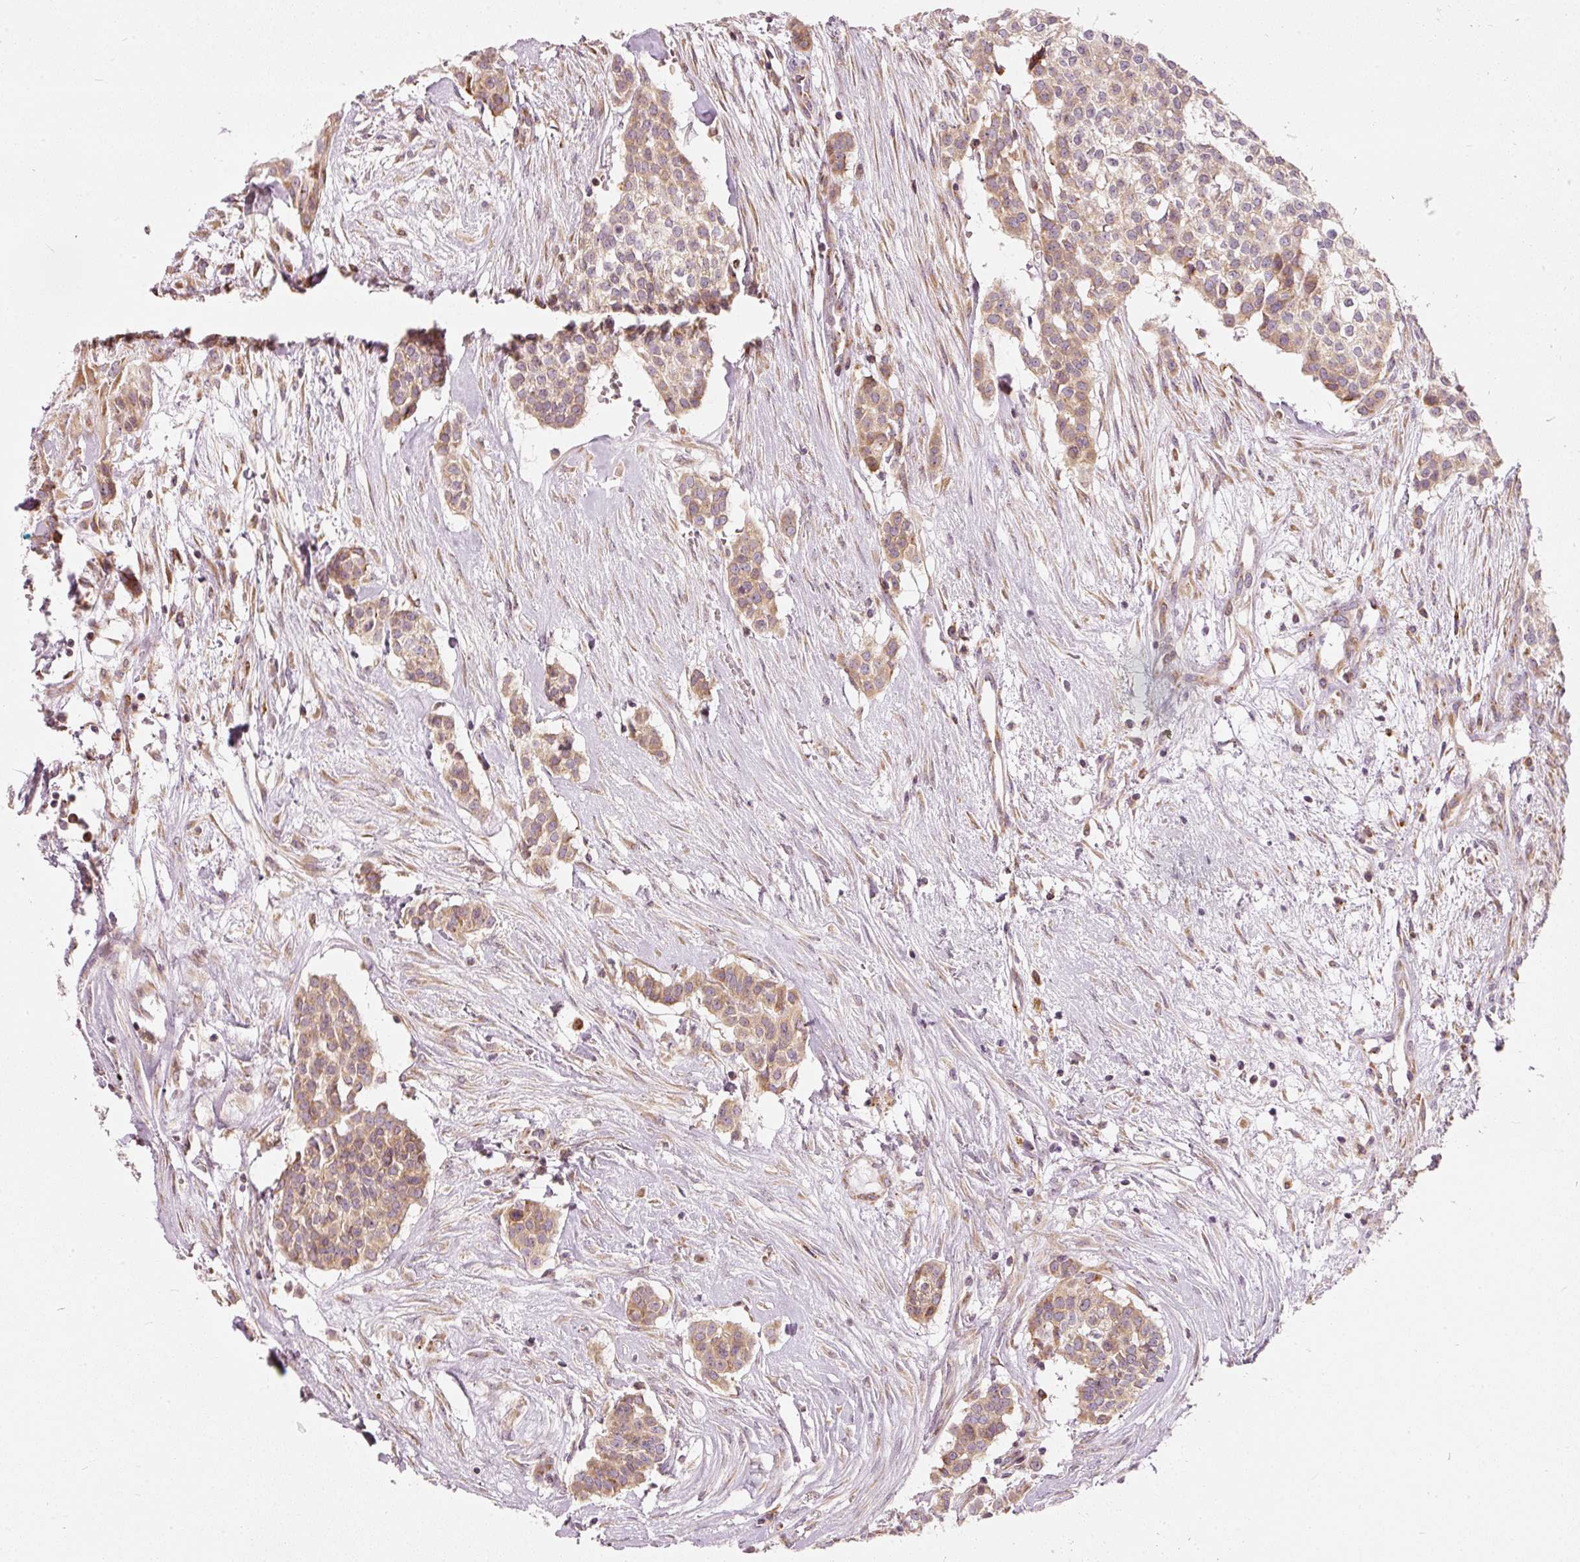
{"staining": {"intensity": "weak", "quantity": ">75%", "location": "cytoplasmic/membranous"}, "tissue": "head and neck cancer", "cell_type": "Tumor cells", "image_type": "cancer", "snomed": [{"axis": "morphology", "description": "Adenocarcinoma, NOS"}, {"axis": "topography", "description": "Head-Neck"}], "caption": "The histopathology image displays immunohistochemical staining of adenocarcinoma (head and neck). There is weak cytoplasmic/membranous expression is present in about >75% of tumor cells.", "gene": "SNAPC5", "patient": {"sex": "male", "age": 81}}